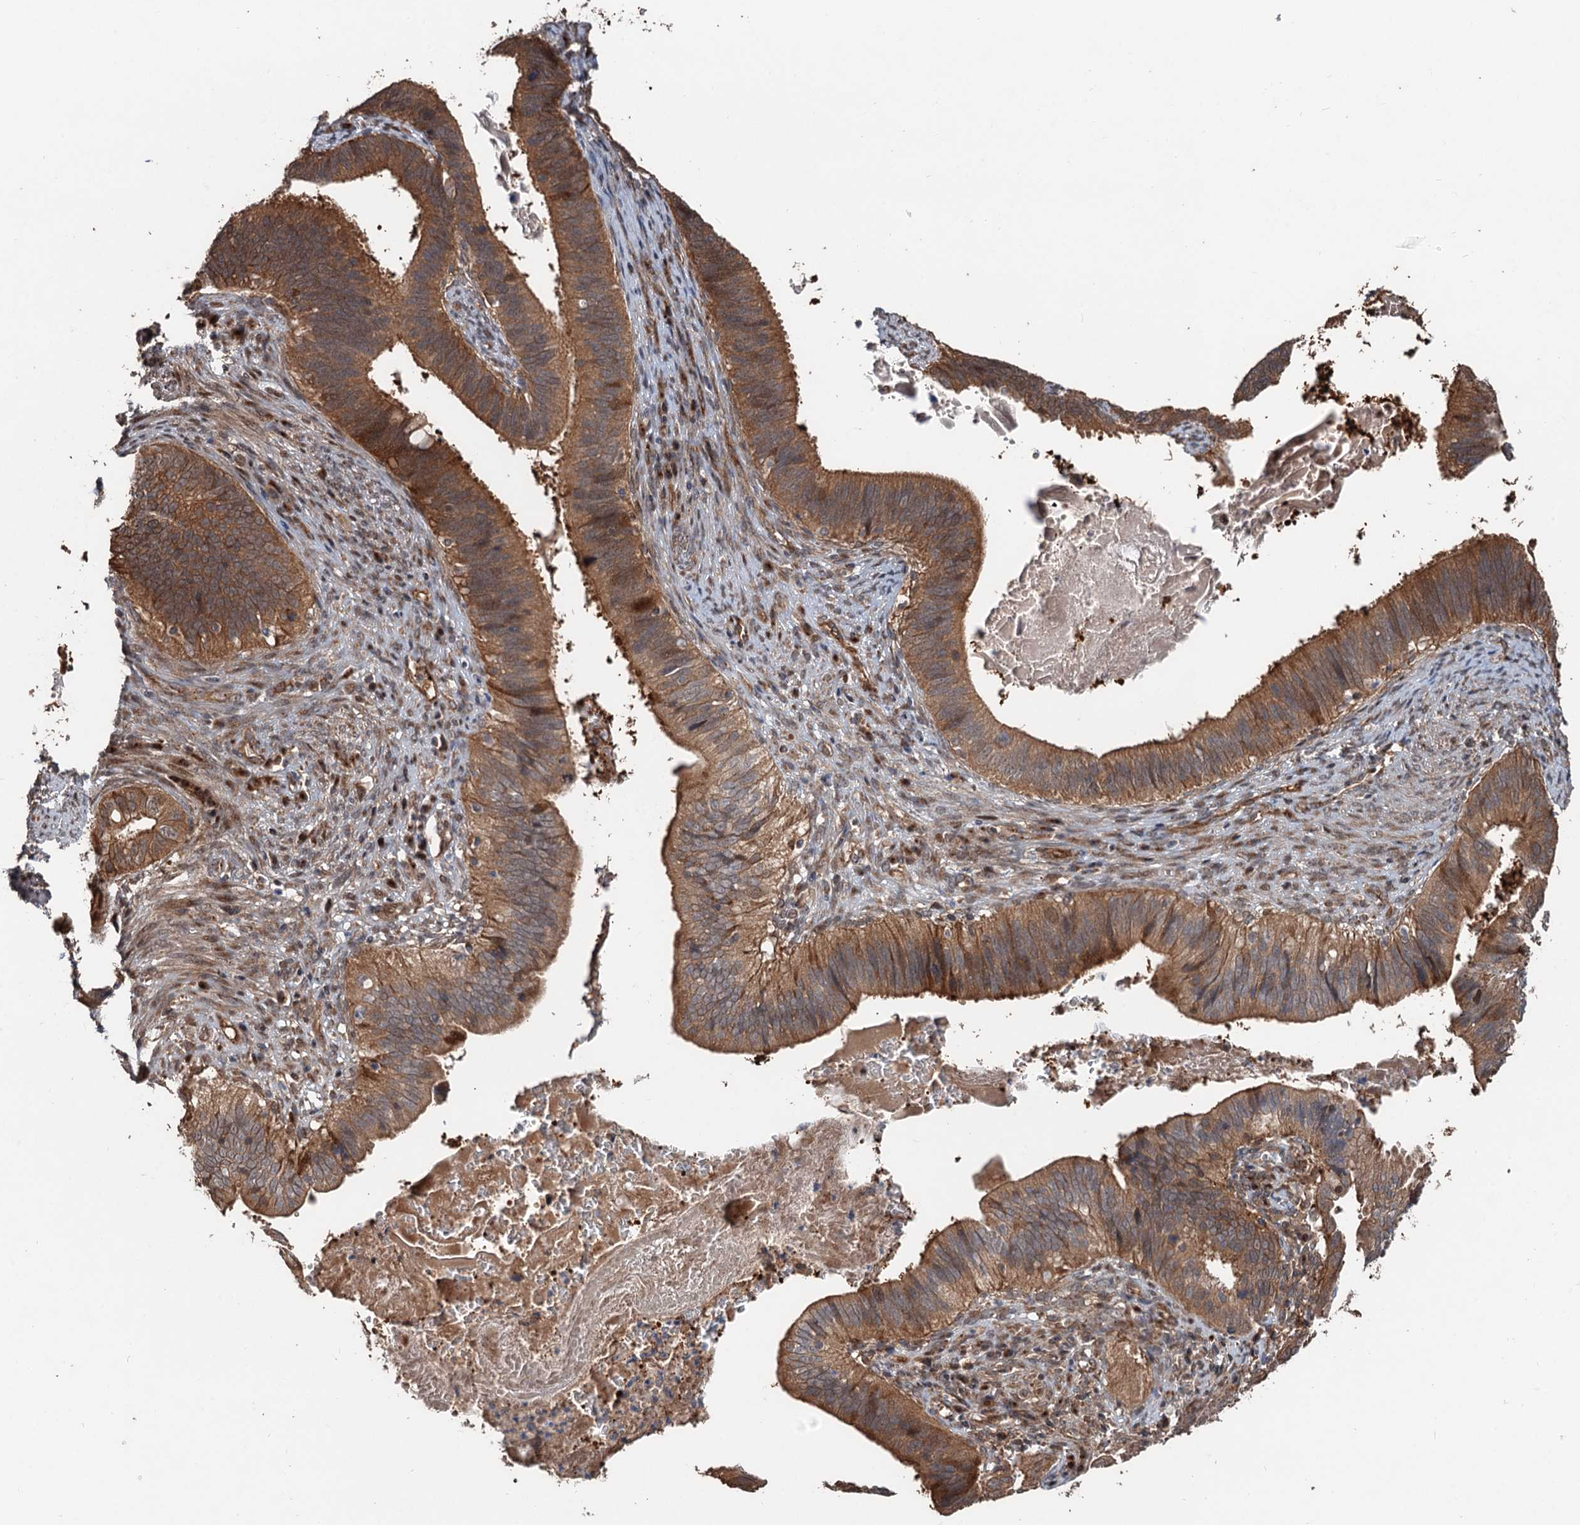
{"staining": {"intensity": "moderate", "quantity": ">75%", "location": "cytoplasmic/membranous"}, "tissue": "cervical cancer", "cell_type": "Tumor cells", "image_type": "cancer", "snomed": [{"axis": "morphology", "description": "Adenocarcinoma, NOS"}, {"axis": "topography", "description": "Cervix"}], "caption": "This histopathology image shows immunohistochemistry staining of human cervical adenocarcinoma, with medium moderate cytoplasmic/membranous staining in approximately >75% of tumor cells.", "gene": "DEXI", "patient": {"sex": "female", "age": 42}}